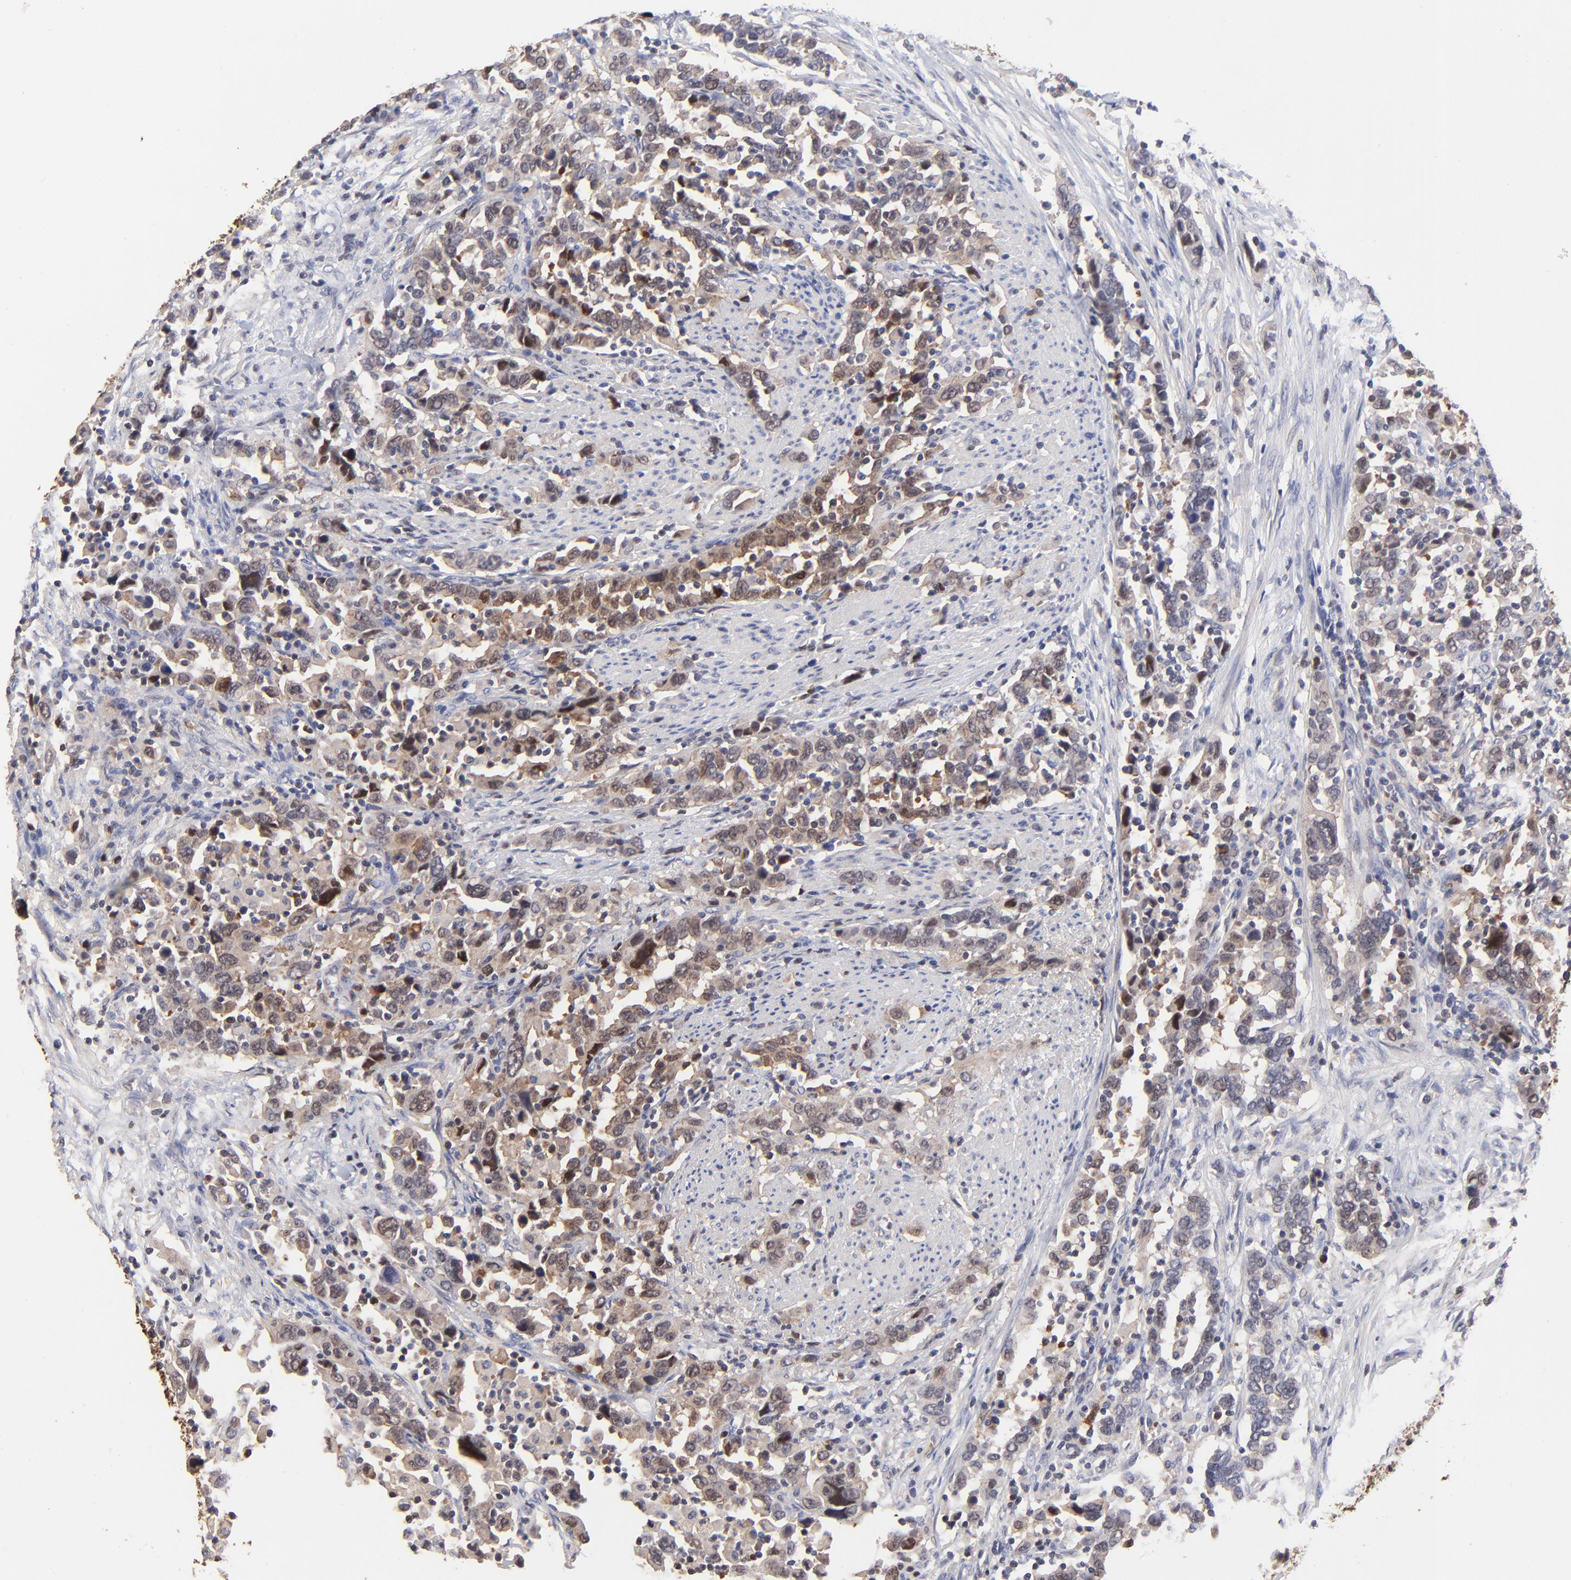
{"staining": {"intensity": "moderate", "quantity": "25%-75%", "location": "cytoplasmic/membranous,nuclear"}, "tissue": "urothelial cancer", "cell_type": "Tumor cells", "image_type": "cancer", "snomed": [{"axis": "morphology", "description": "Urothelial carcinoma, High grade"}, {"axis": "topography", "description": "Urinary bladder"}], "caption": "DAB immunohistochemical staining of human urothelial carcinoma (high-grade) shows moderate cytoplasmic/membranous and nuclear protein expression in approximately 25%-75% of tumor cells.", "gene": "DCTPP1", "patient": {"sex": "male", "age": 61}}